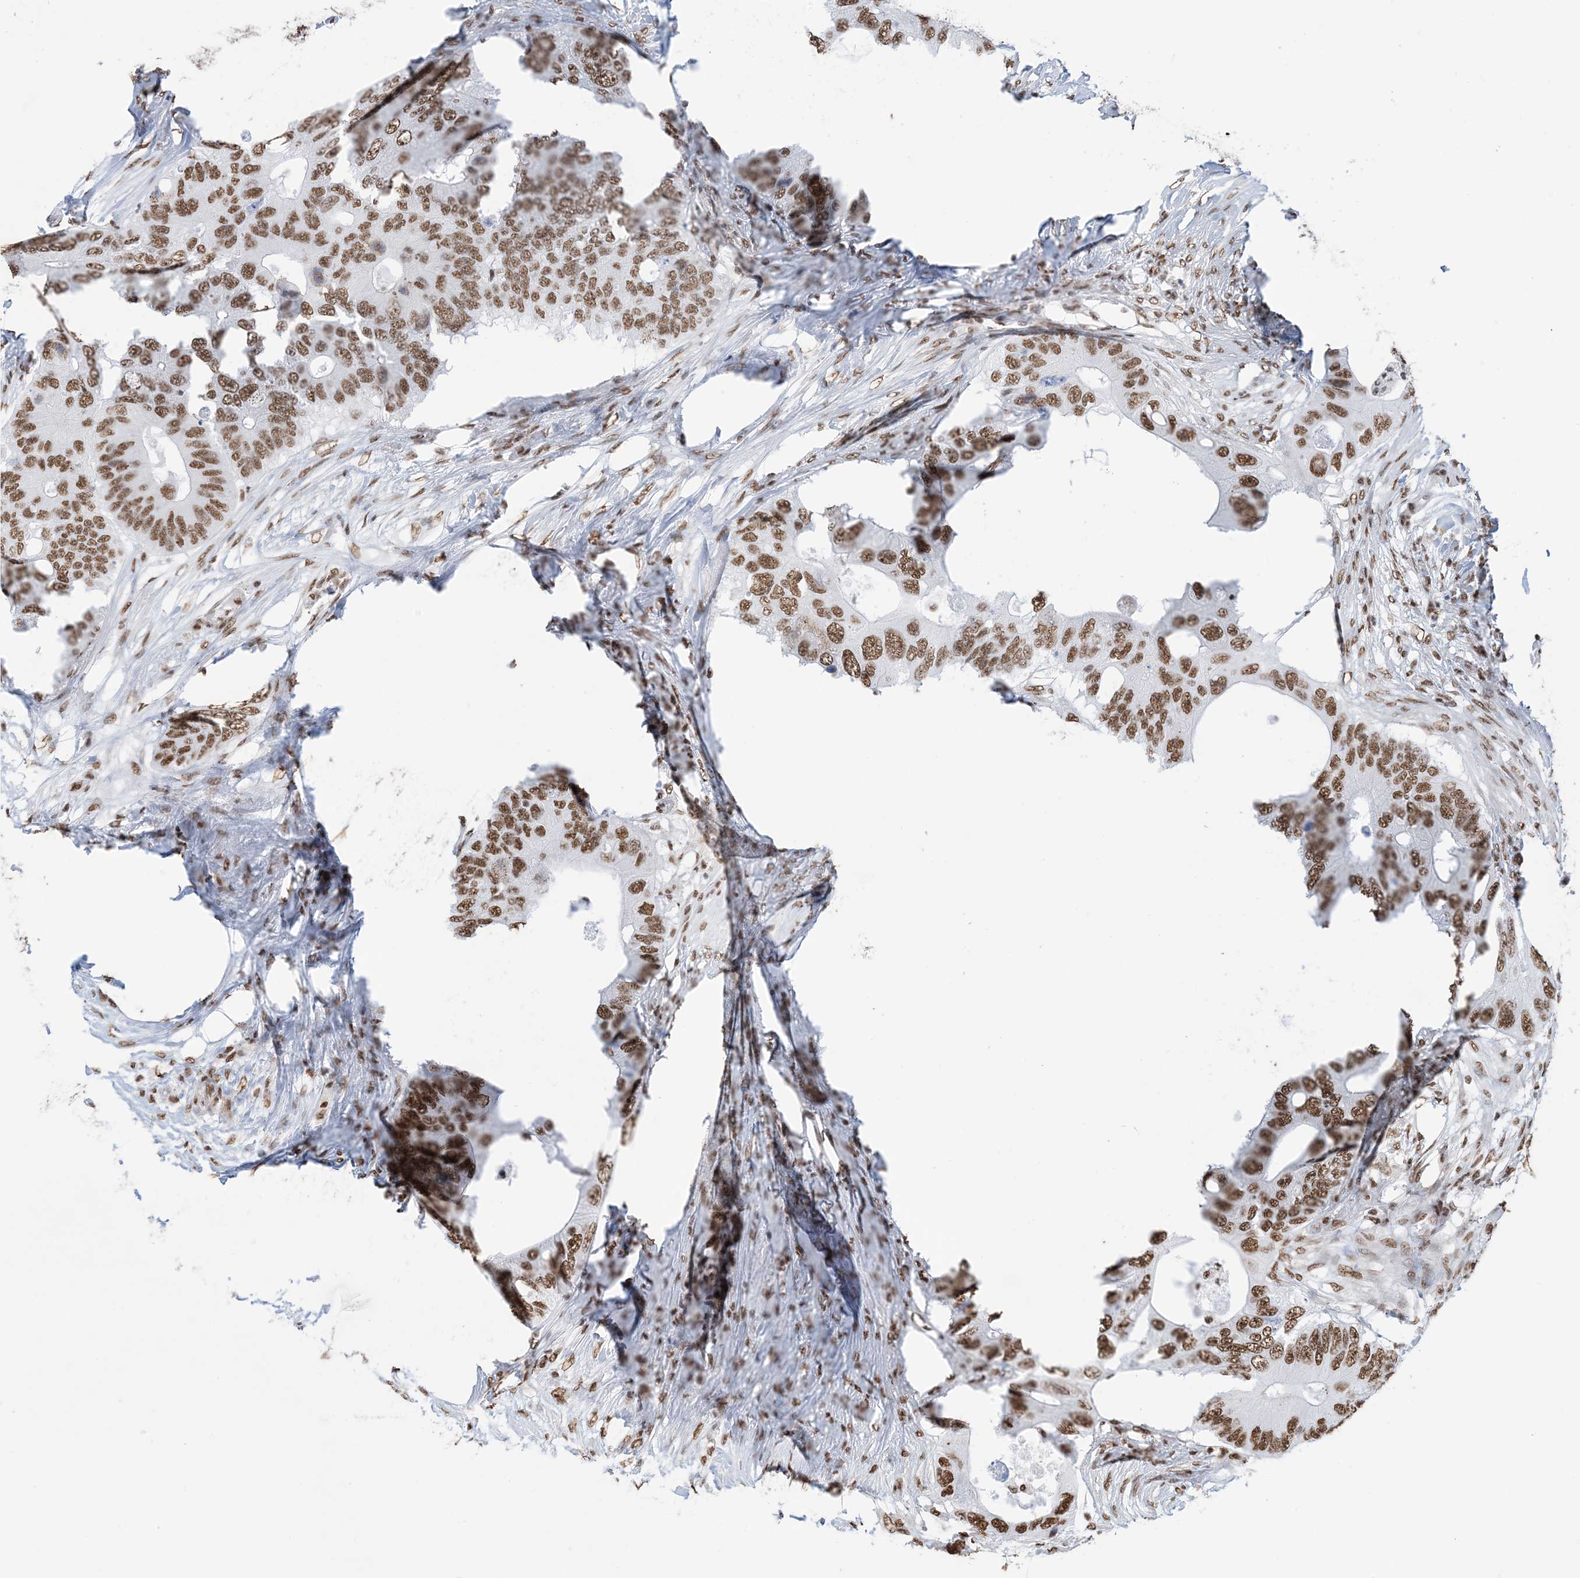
{"staining": {"intensity": "moderate", "quantity": ">75%", "location": "nuclear"}, "tissue": "colorectal cancer", "cell_type": "Tumor cells", "image_type": "cancer", "snomed": [{"axis": "morphology", "description": "Adenocarcinoma, NOS"}, {"axis": "topography", "description": "Colon"}], "caption": "Adenocarcinoma (colorectal) stained with a brown dye demonstrates moderate nuclear positive positivity in about >75% of tumor cells.", "gene": "ZNF792", "patient": {"sex": "male", "age": 71}}